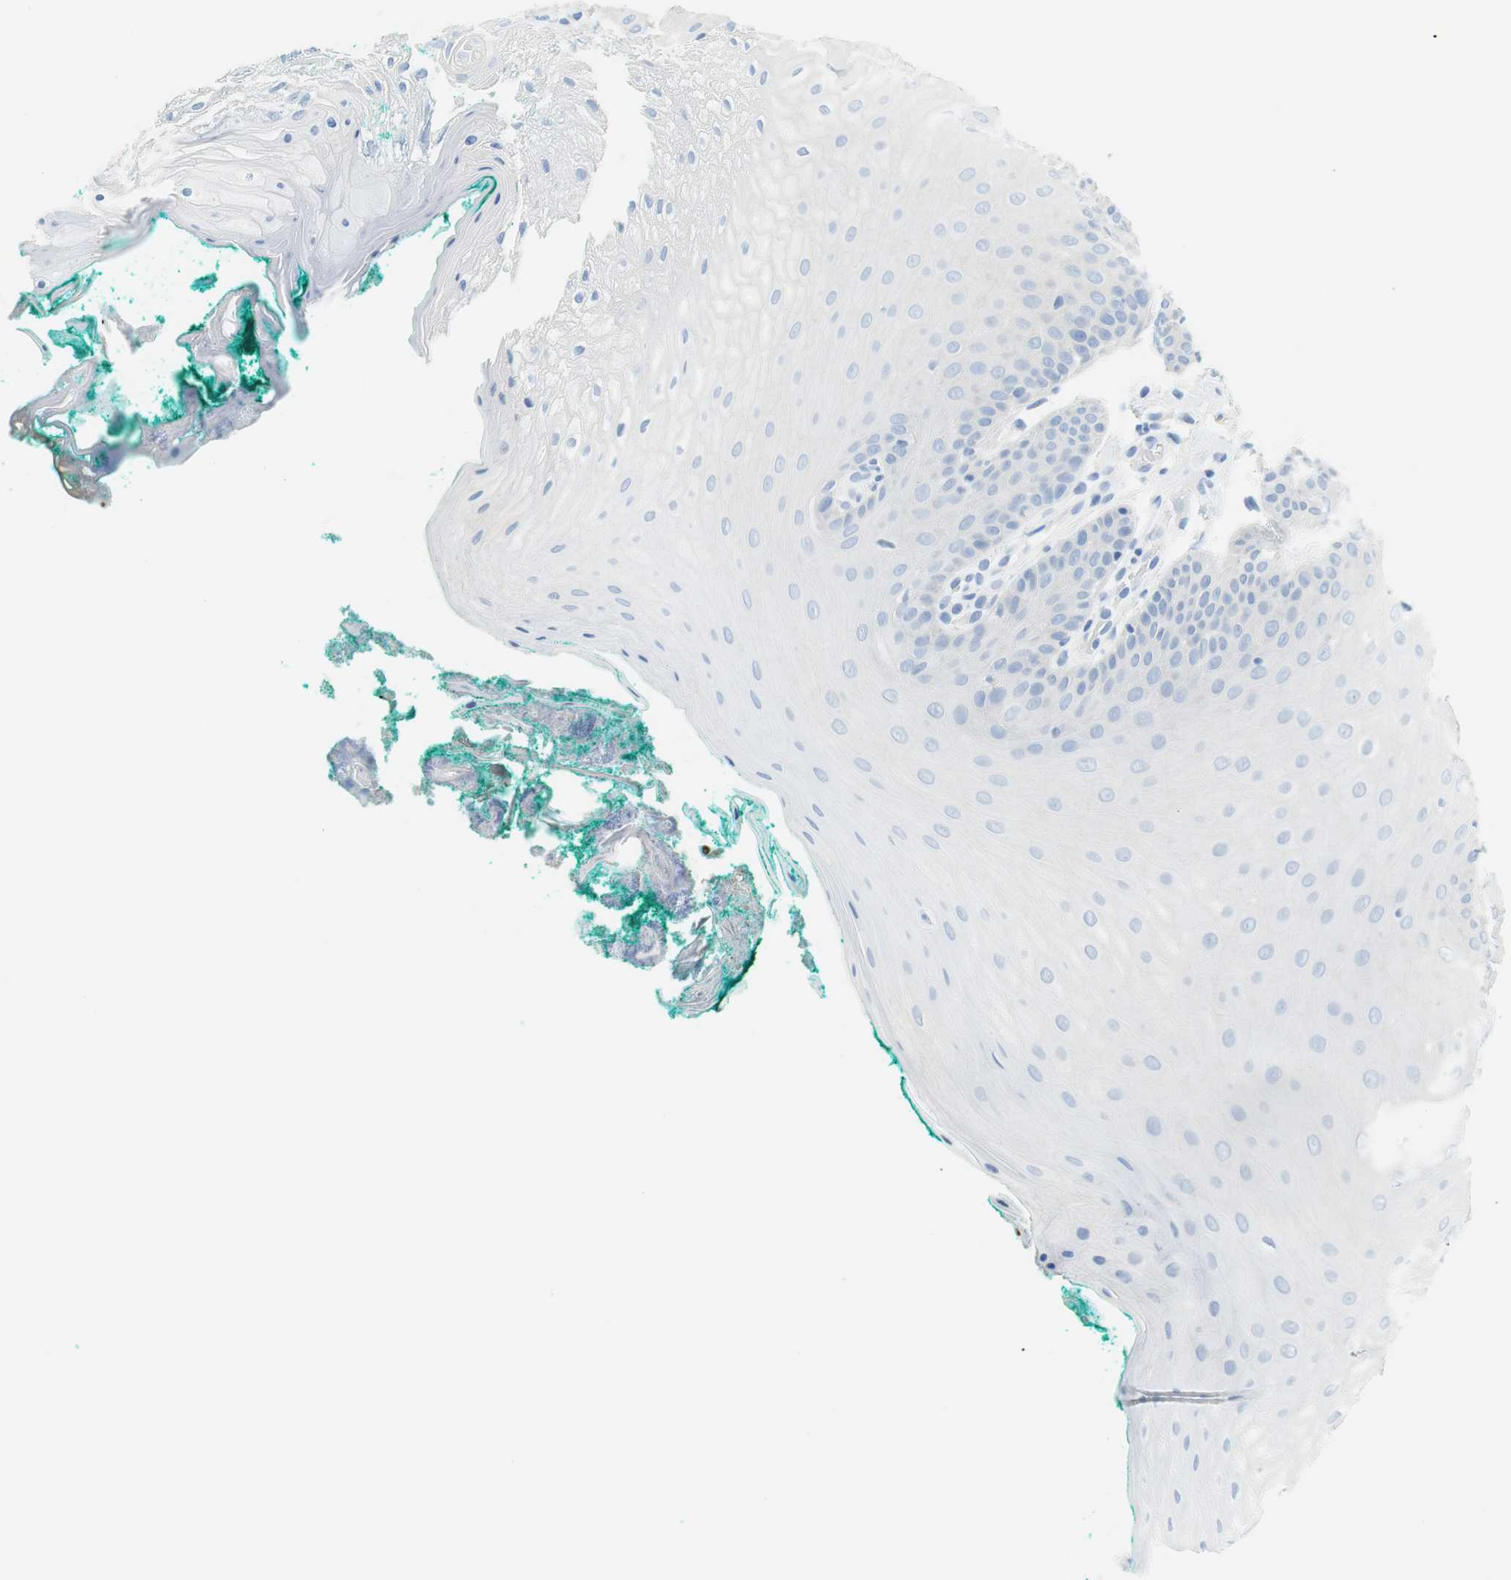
{"staining": {"intensity": "negative", "quantity": "none", "location": "none"}, "tissue": "oral mucosa", "cell_type": "Squamous epithelial cells", "image_type": "normal", "snomed": [{"axis": "morphology", "description": "Normal tissue, NOS"}, {"axis": "topography", "description": "Skeletal muscle"}, {"axis": "topography", "description": "Oral tissue"}], "caption": "IHC histopathology image of benign oral mucosa stained for a protein (brown), which displays no staining in squamous epithelial cells. (Immunohistochemistry, brightfield microscopy, high magnification).", "gene": "MYH1", "patient": {"sex": "male", "age": 58}}